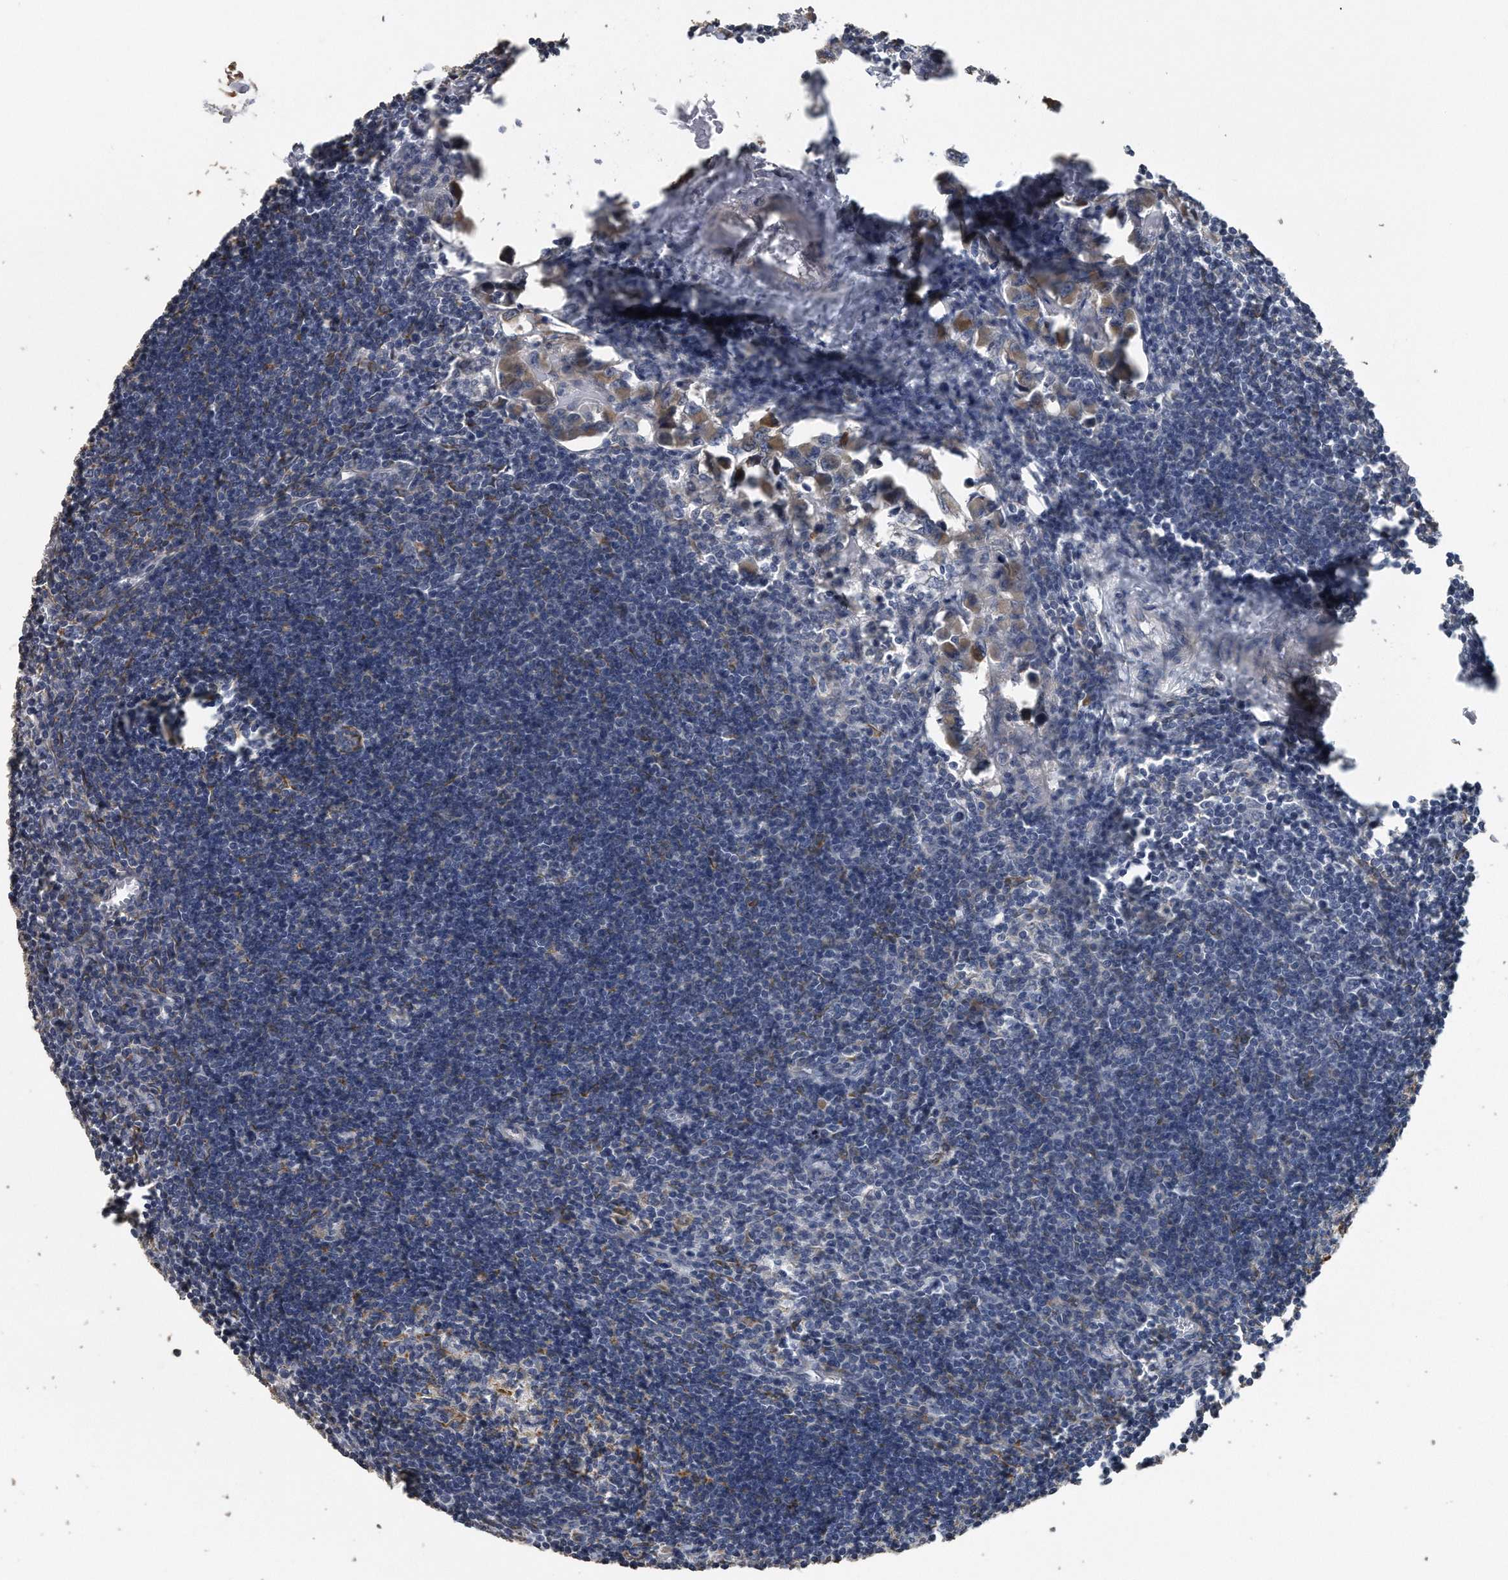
{"staining": {"intensity": "moderate", "quantity": "<25%", "location": "cytoplasmic/membranous"}, "tissue": "lymph node", "cell_type": "Germinal center cells", "image_type": "normal", "snomed": [{"axis": "morphology", "description": "Normal tissue, NOS"}, {"axis": "morphology", "description": "Malignant melanoma, Metastatic site"}, {"axis": "topography", "description": "Lymph node"}], "caption": "High-power microscopy captured an immunohistochemistry photomicrograph of unremarkable lymph node, revealing moderate cytoplasmic/membranous staining in about <25% of germinal center cells.", "gene": "PCLO", "patient": {"sex": "male", "age": 41}}